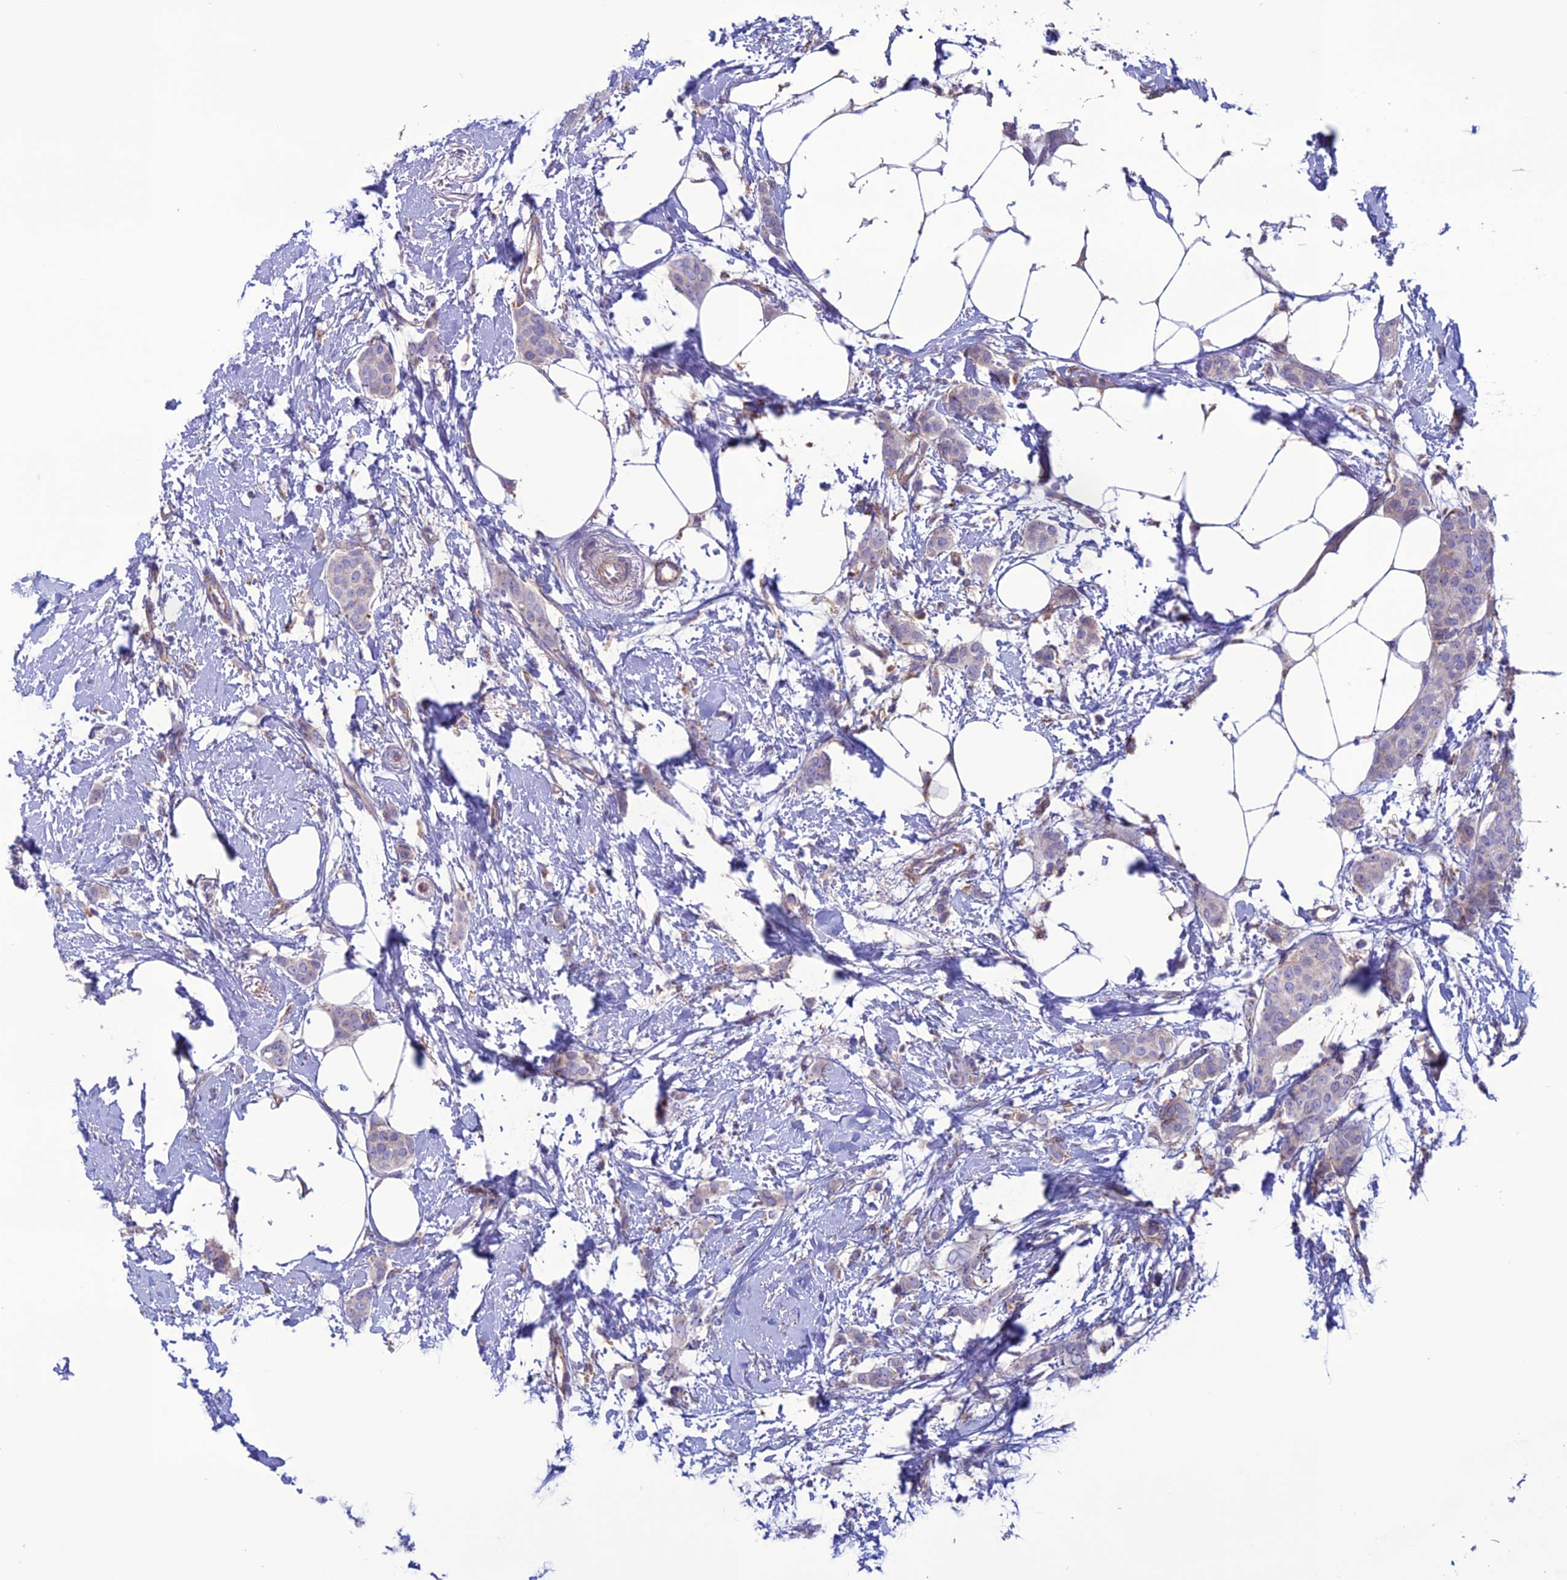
{"staining": {"intensity": "negative", "quantity": "none", "location": "none"}, "tissue": "breast cancer", "cell_type": "Tumor cells", "image_type": "cancer", "snomed": [{"axis": "morphology", "description": "Duct carcinoma"}, {"axis": "topography", "description": "Breast"}], "caption": "Photomicrograph shows no protein positivity in tumor cells of intraductal carcinoma (breast) tissue.", "gene": "CLCN7", "patient": {"sex": "female", "age": 72}}